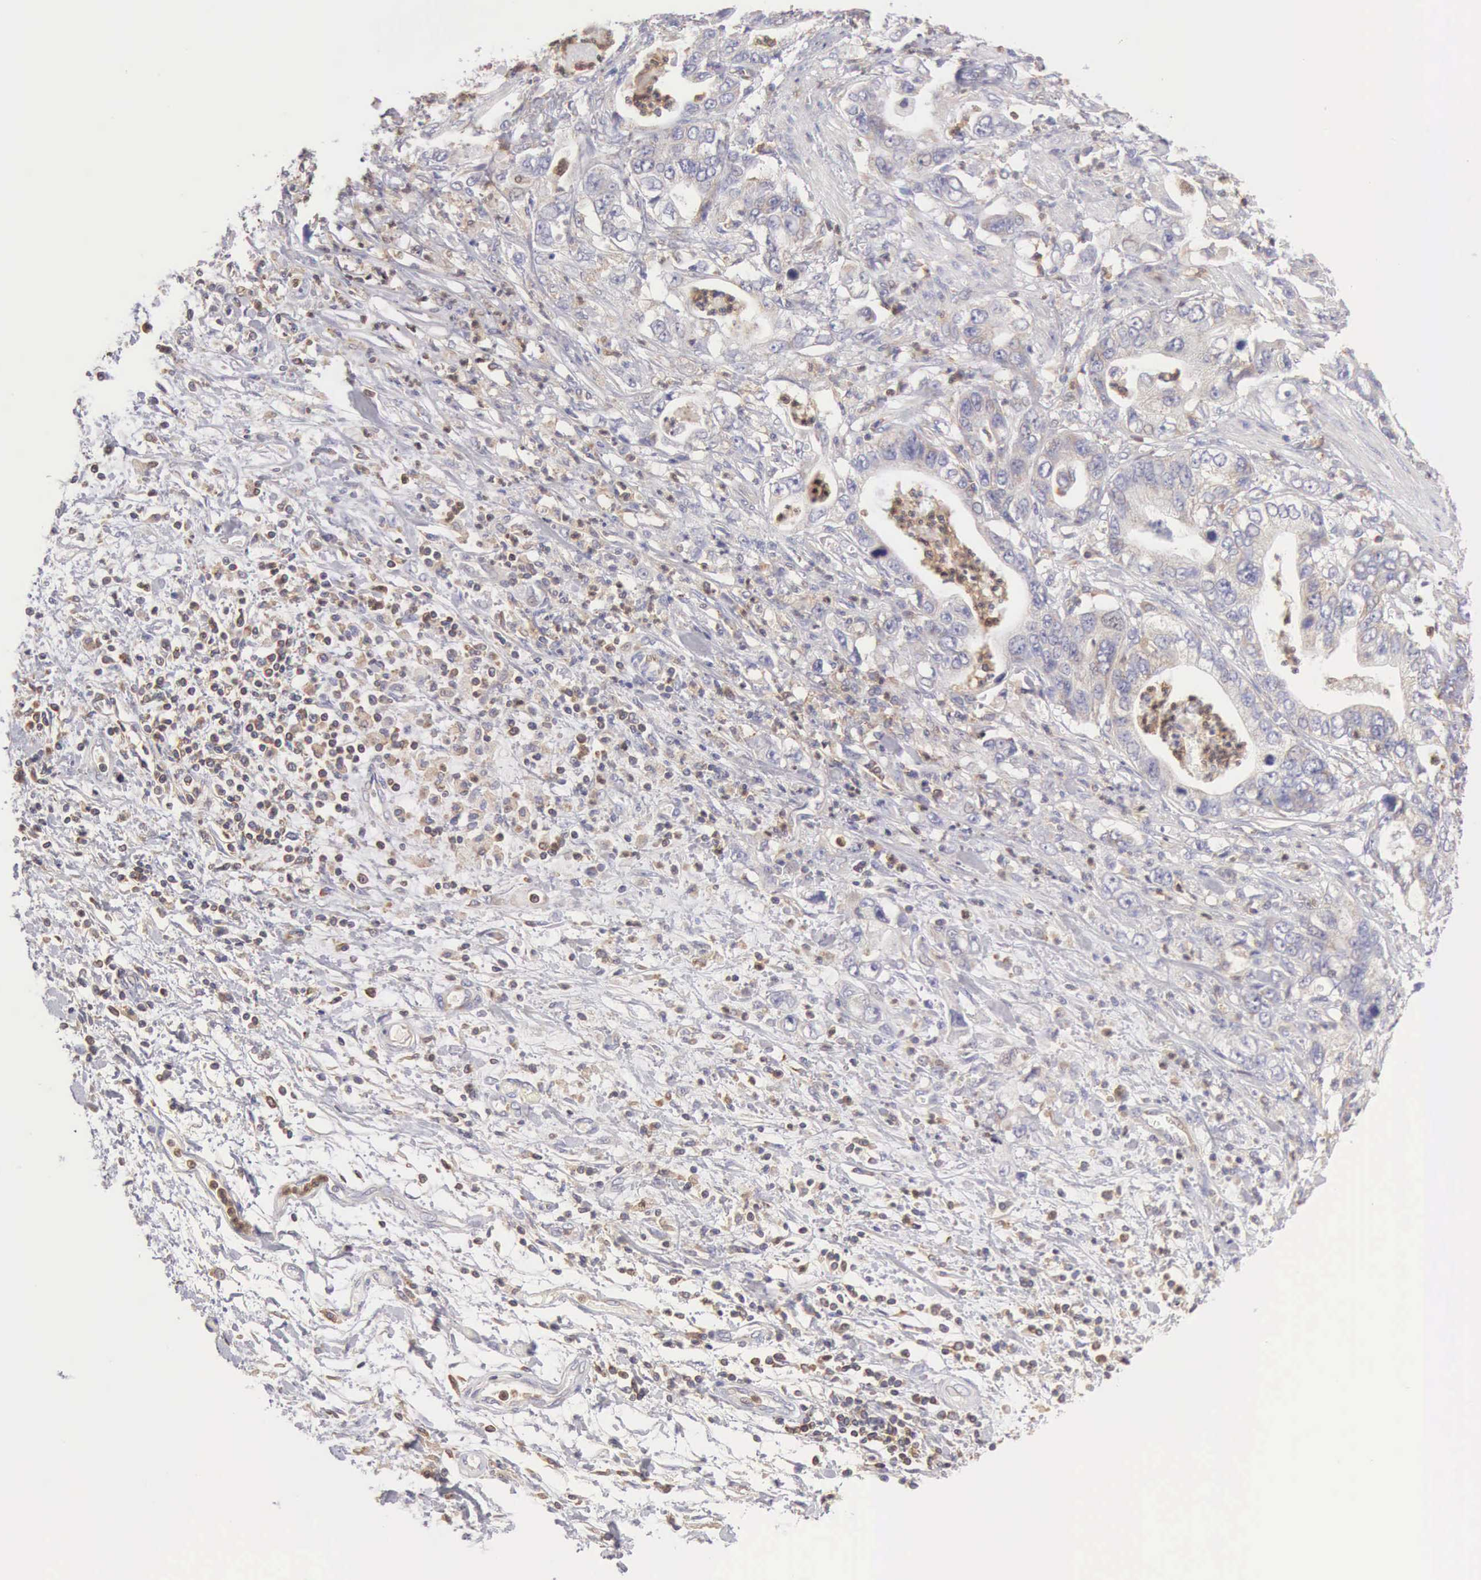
{"staining": {"intensity": "negative", "quantity": "none", "location": "none"}, "tissue": "stomach cancer", "cell_type": "Tumor cells", "image_type": "cancer", "snomed": [{"axis": "morphology", "description": "Adenocarcinoma, NOS"}, {"axis": "topography", "description": "Pancreas"}, {"axis": "topography", "description": "Stomach, upper"}], "caption": "Adenocarcinoma (stomach) was stained to show a protein in brown. There is no significant expression in tumor cells.", "gene": "ARHGAP4", "patient": {"sex": "male", "age": 77}}